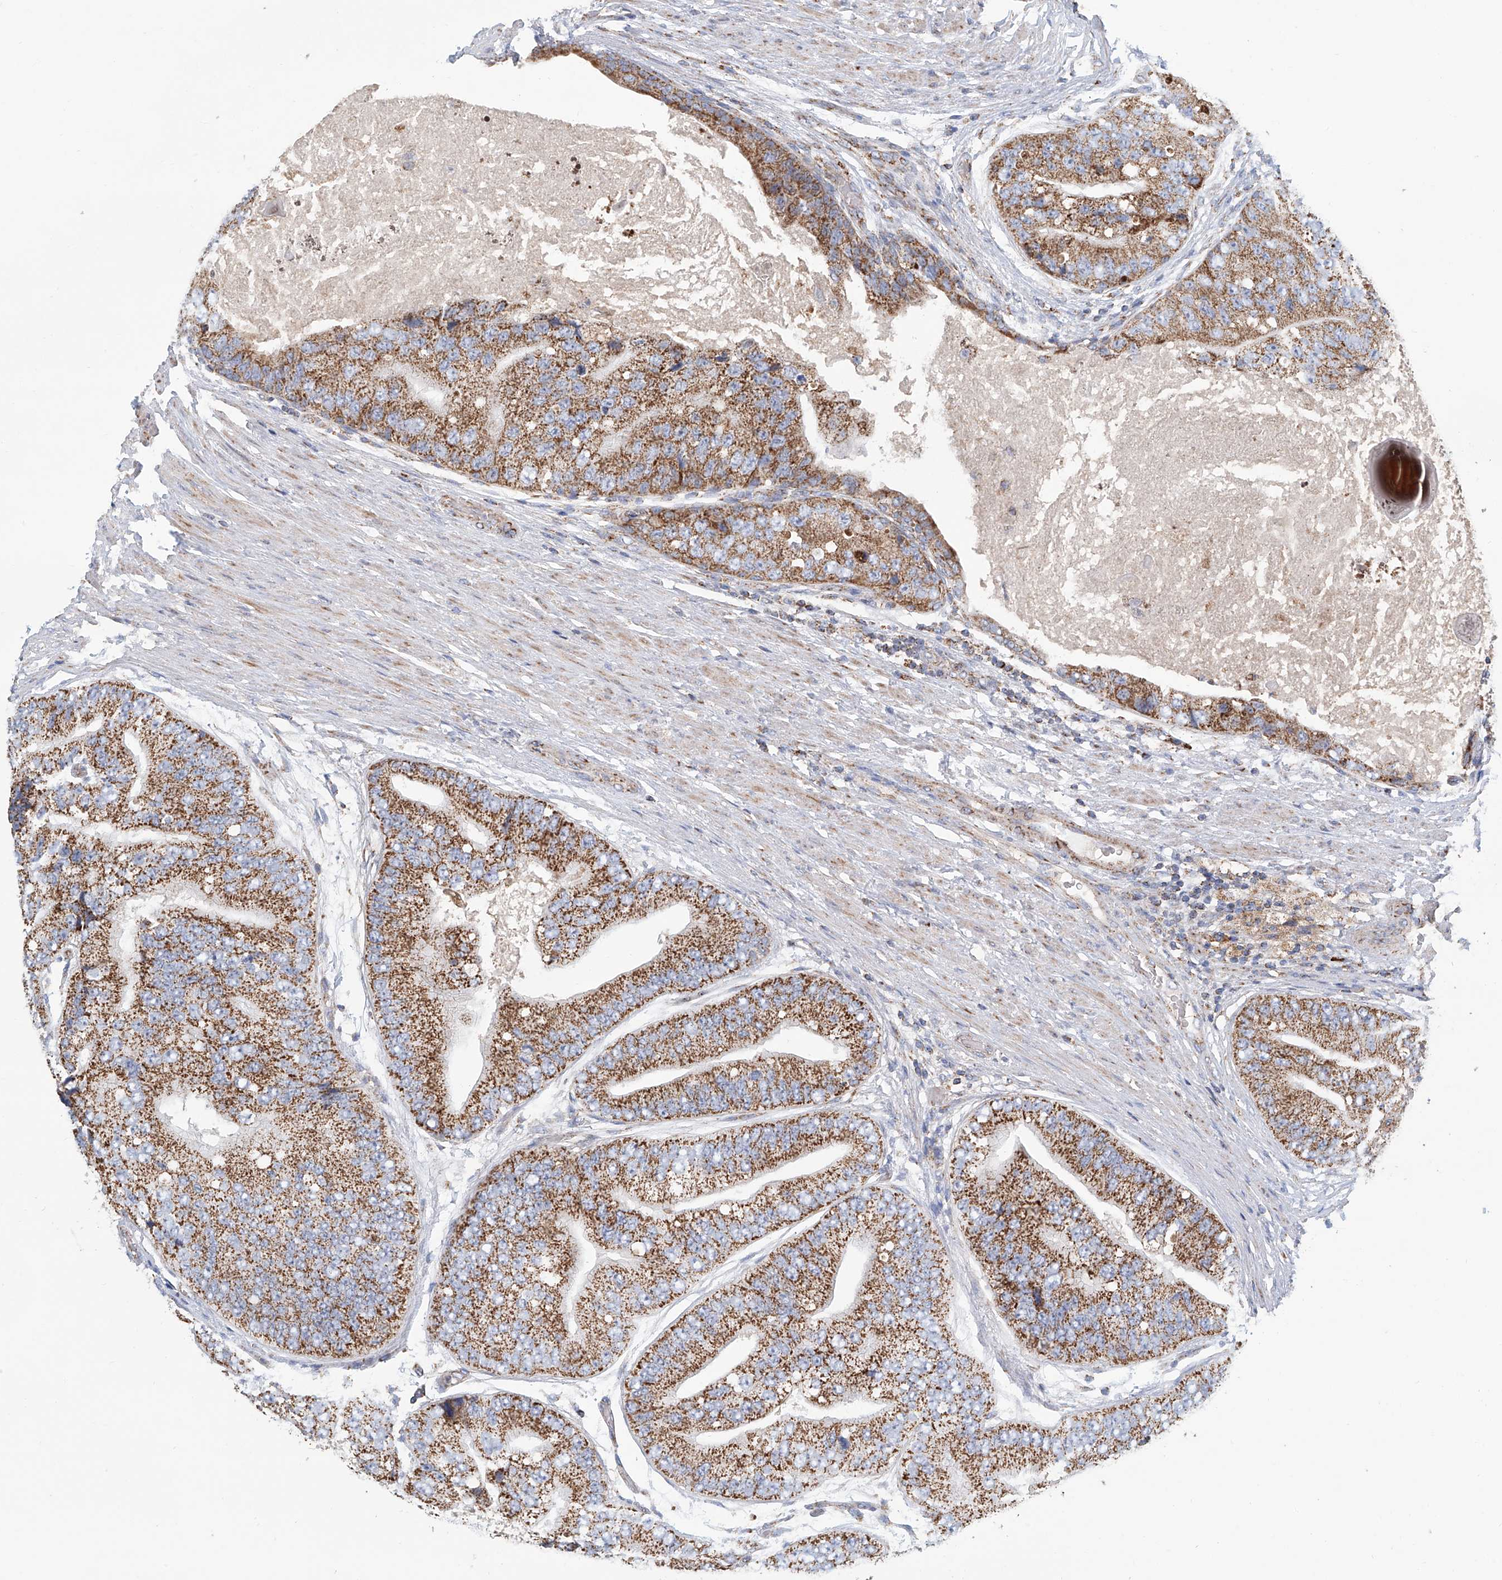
{"staining": {"intensity": "moderate", "quantity": ">75%", "location": "cytoplasmic/membranous"}, "tissue": "prostate cancer", "cell_type": "Tumor cells", "image_type": "cancer", "snomed": [{"axis": "morphology", "description": "Adenocarcinoma, High grade"}, {"axis": "topography", "description": "Prostate"}], "caption": "Tumor cells demonstrate moderate cytoplasmic/membranous positivity in about >75% of cells in high-grade adenocarcinoma (prostate).", "gene": "MCL1", "patient": {"sex": "male", "age": 70}}